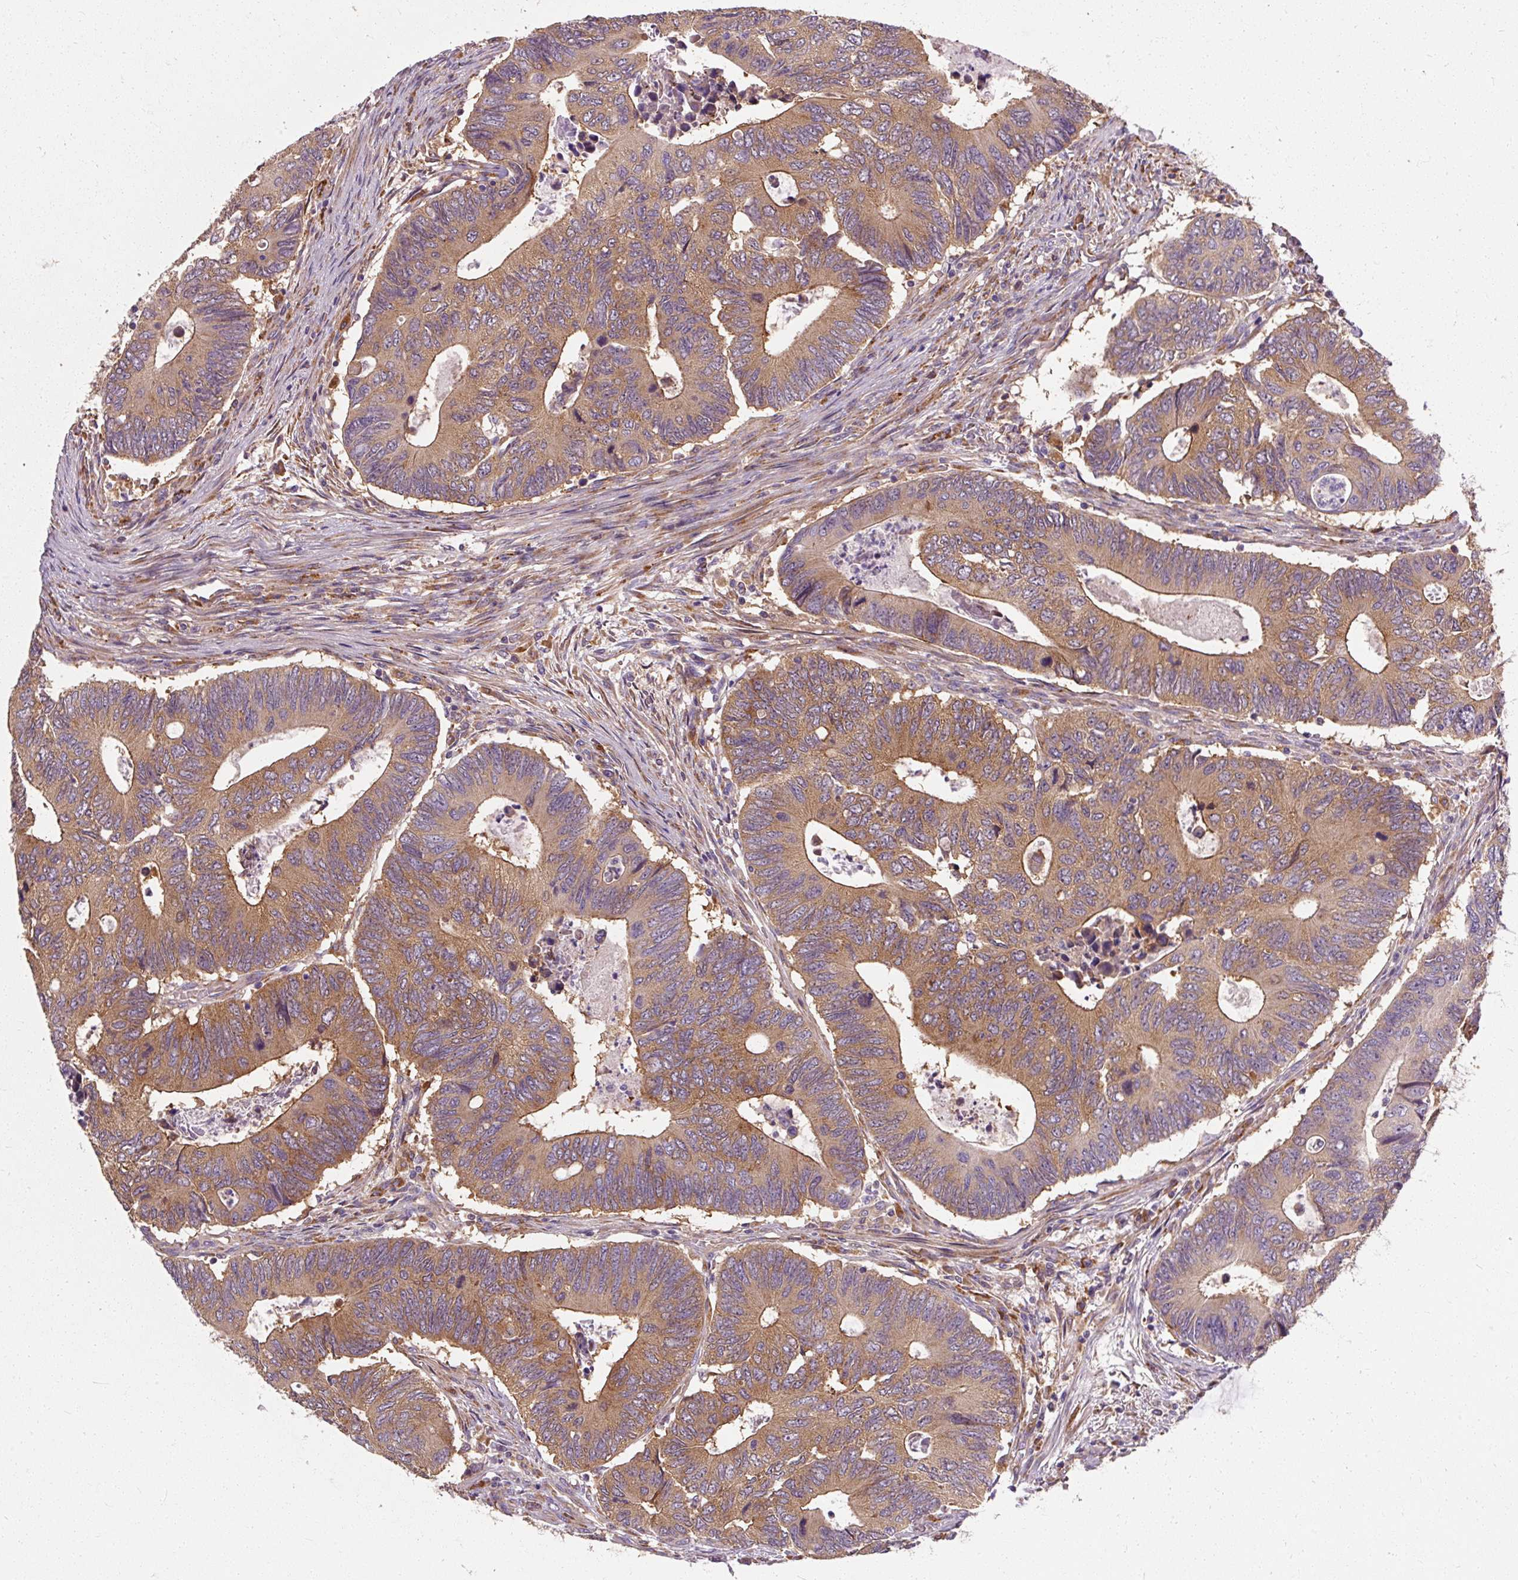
{"staining": {"intensity": "moderate", "quantity": ">75%", "location": "cytoplasmic/membranous"}, "tissue": "colorectal cancer", "cell_type": "Tumor cells", "image_type": "cancer", "snomed": [{"axis": "morphology", "description": "Adenocarcinoma, NOS"}, {"axis": "topography", "description": "Colon"}], "caption": "Immunohistochemistry (IHC) micrograph of human colorectal cancer (adenocarcinoma) stained for a protein (brown), which displays medium levels of moderate cytoplasmic/membranous staining in about >75% of tumor cells.", "gene": "TBC1D4", "patient": {"sex": "male", "age": 87}}